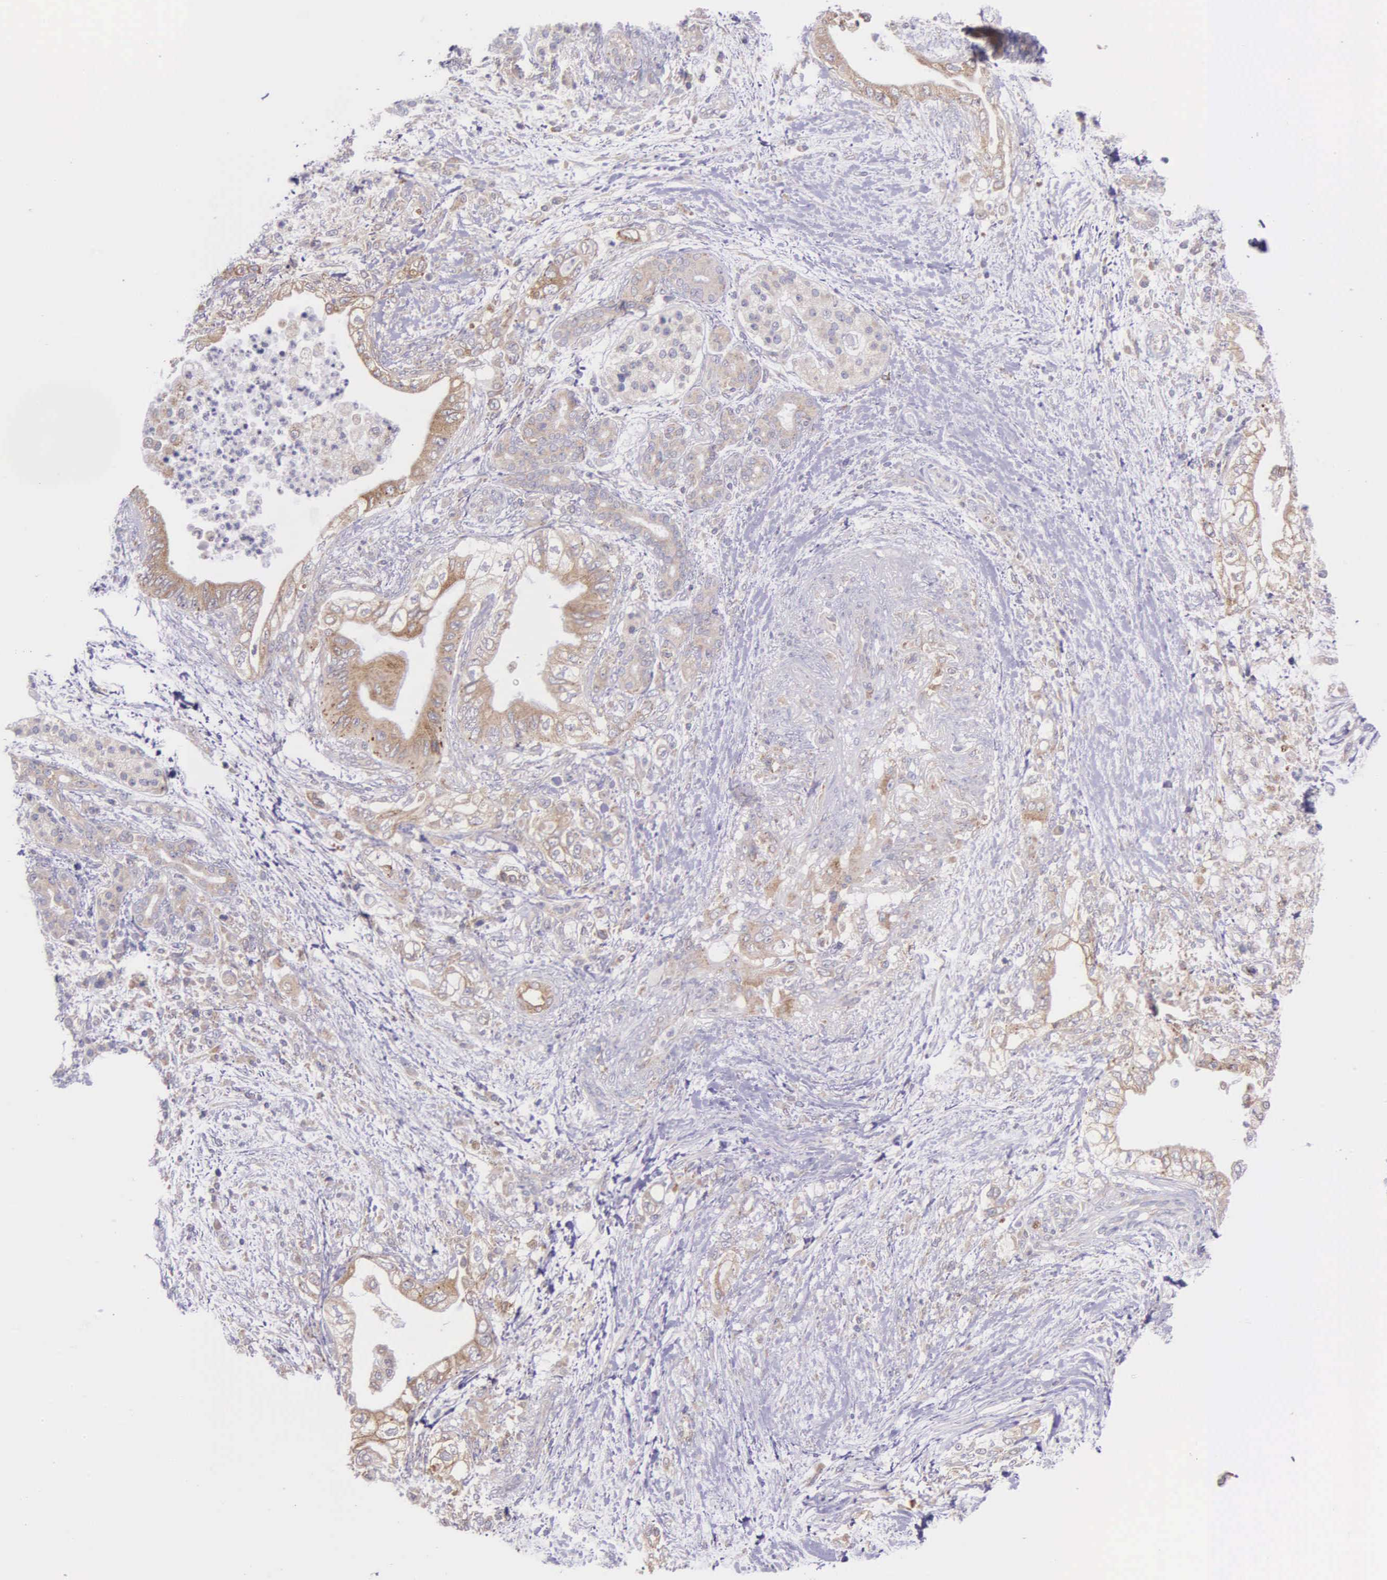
{"staining": {"intensity": "weak", "quantity": ">75%", "location": "cytoplasmic/membranous"}, "tissue": "pancreatic cancer", "cell_type": "Tumor cells", "image_type": "cancer", "snomed": [{"axis": "morphology", "description": "Adenocarcinoma, NOS"}, {"axis": "topography", "description": "Pancreas"}], "caption": "The image shows a brown stain indicating the presence of a protein in the cytoplasmic/membranous of tumor cells in pancreatic cancer.", "gene": "NSDHL", "patient": {"sex": "female", "age": 66}}